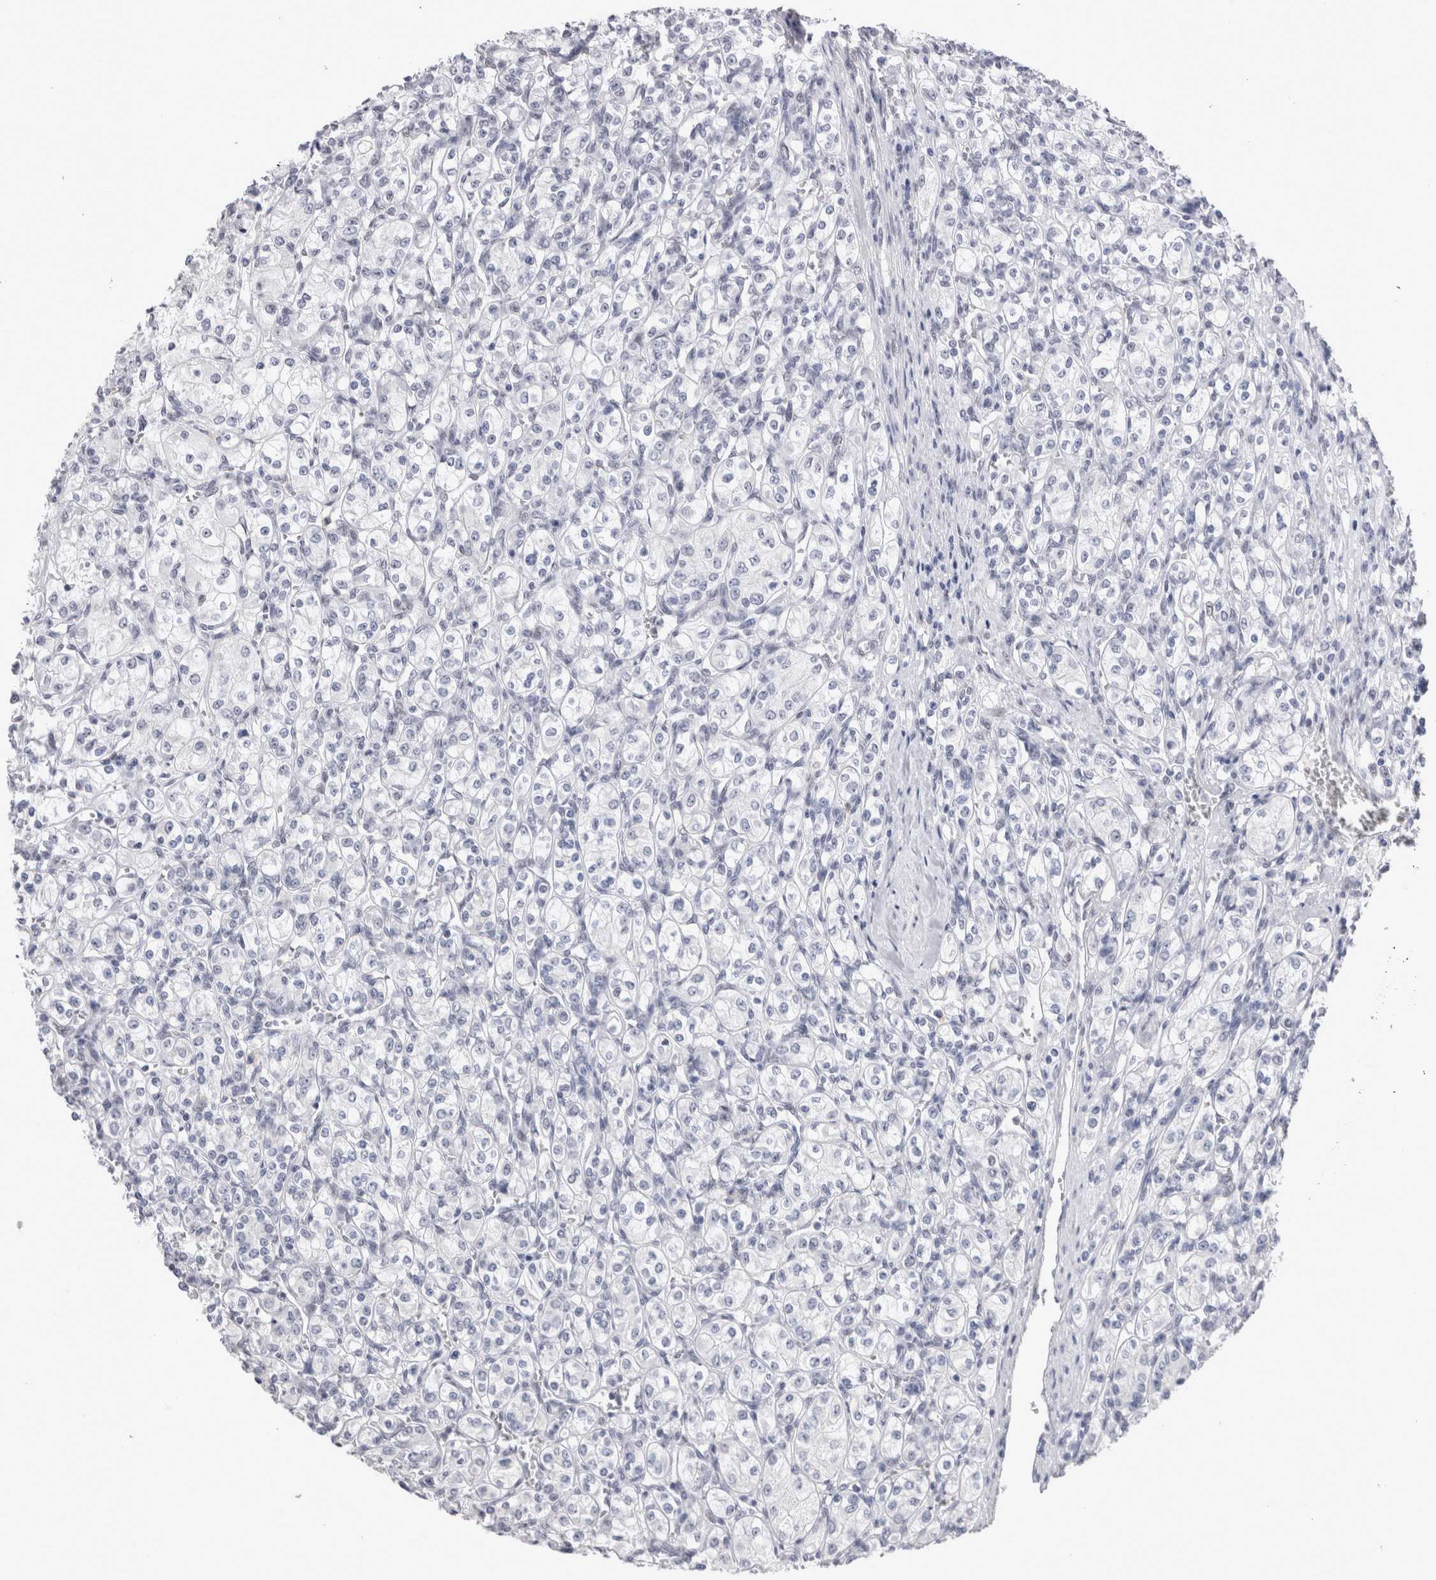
{"staining": {"intensity": "negative", "quantity": "none", "location": "none"}, "tissue": "renal cancer", "cell_type": "Tumor cells", "image_type": "cancer", "snomed": [{"axis": "morphology", "description": "Adenocarcinoma, NOS"}, {"axis": "topography", "description": "Kidney"}], "caption": "The IHC histopathology image has no significant staining in tumor cells of renal adenocarcinoma tissue.", "gene": "RBM6", "patient": {"sex": "male", "age": 77}}